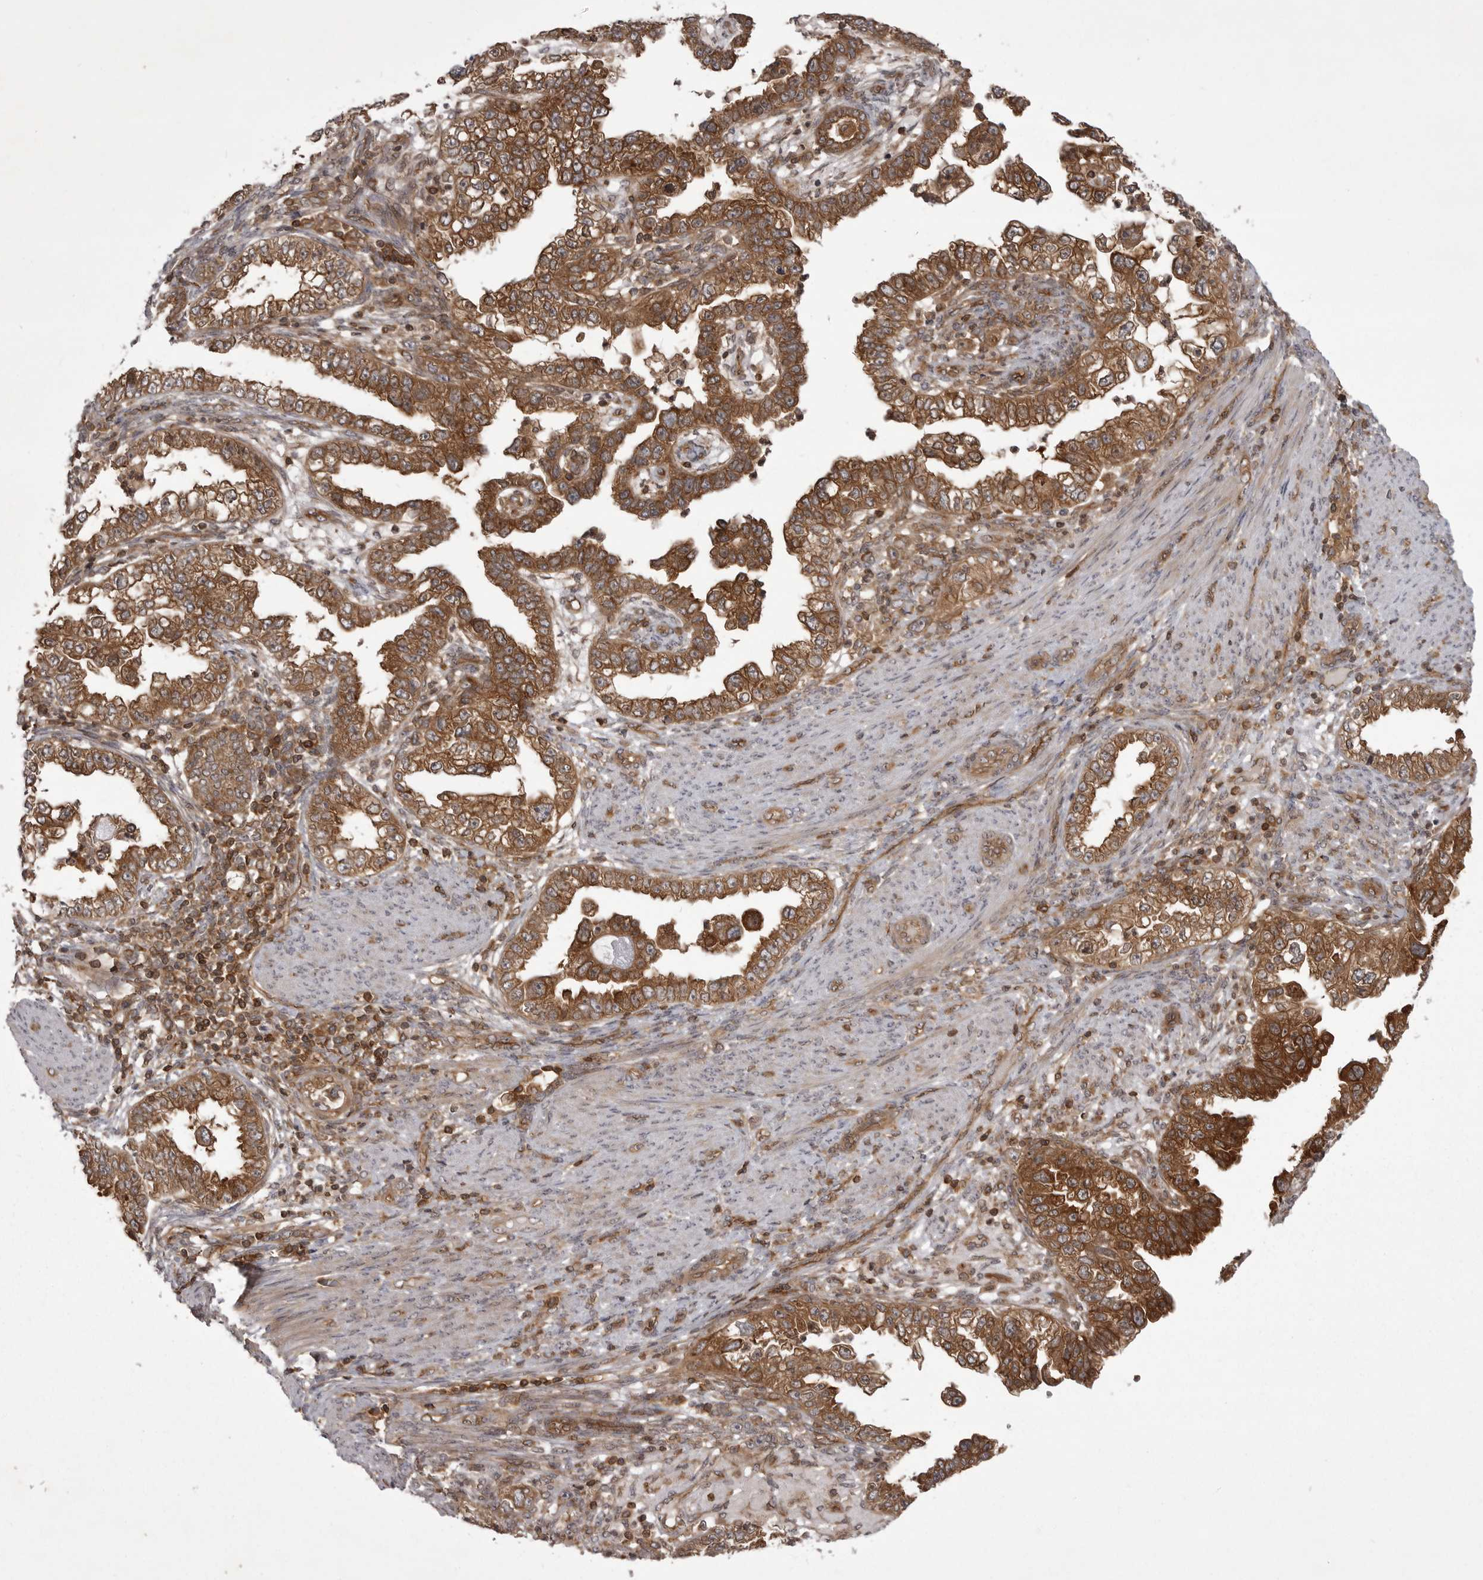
{"staining": {"intensity": "strong", "quantity": ">75%", "location": "cytoplasmic/membranous"}, "tissue": "endometrial cancer", "cell_type": "Tumor cells", "image_type": "cancer", "snomed": [{"axis": "morphology", "description": "Adenocarcinoma, NOS"}, {"axis": "topography", "description": "Endometrium"}], "caption": "Immunohistochemistry (DAB) staining of adenocarcinoma (endometrial) exhibits strong cytoplasmic/membranous protein staining in about >75% of tumor cells.", "gene": "STK24", "patient": {"sex": "female", "age": 85}}